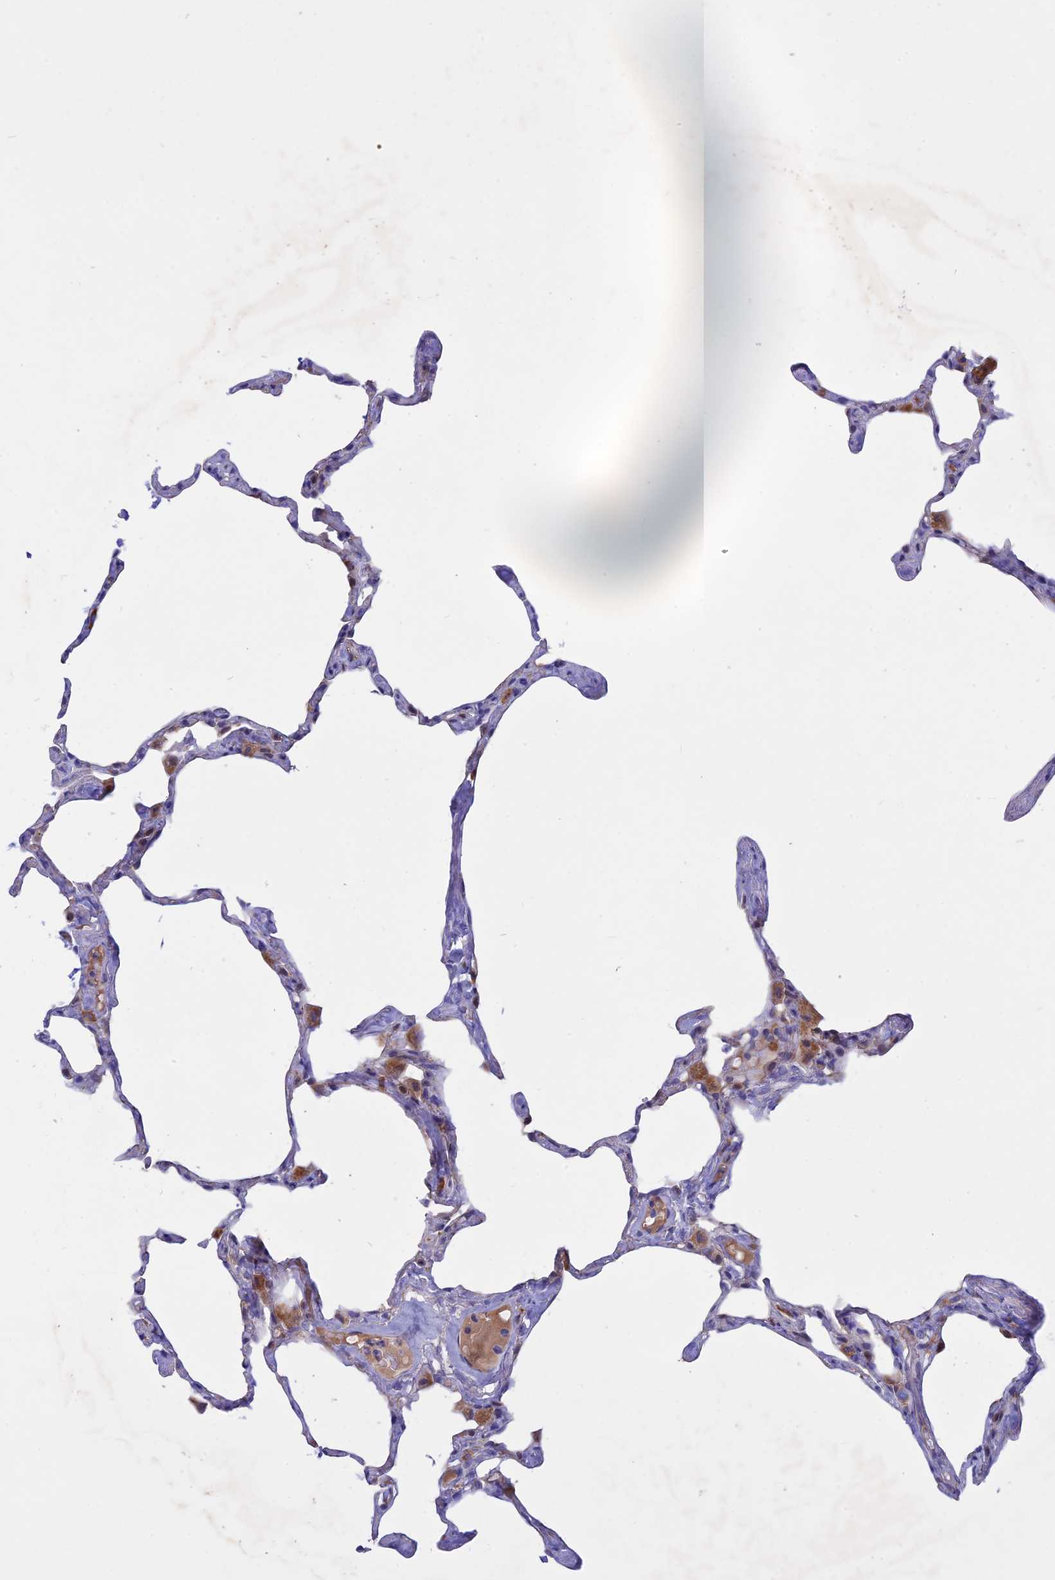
{"staining": {"intensity": "negative", "quantity": "none", "location": "none"}, "tissue": "lung", "cell_type": "Alveolar cells", "image_type": "normal", "snomed": [{"axis": "morphology", "description": "Normal tissue, NOS"}, {"axis": "topography", "description": "Lung"}], "caption": "Normal lung was stained to show a protein in brown. There is no significant expression in alveolar cells. (DAB (3,3'-diaminobenzidine) immunohistochemistry, high magnification).", "gene": "GK5", "patient": {"sex": "male", "age": 65}}